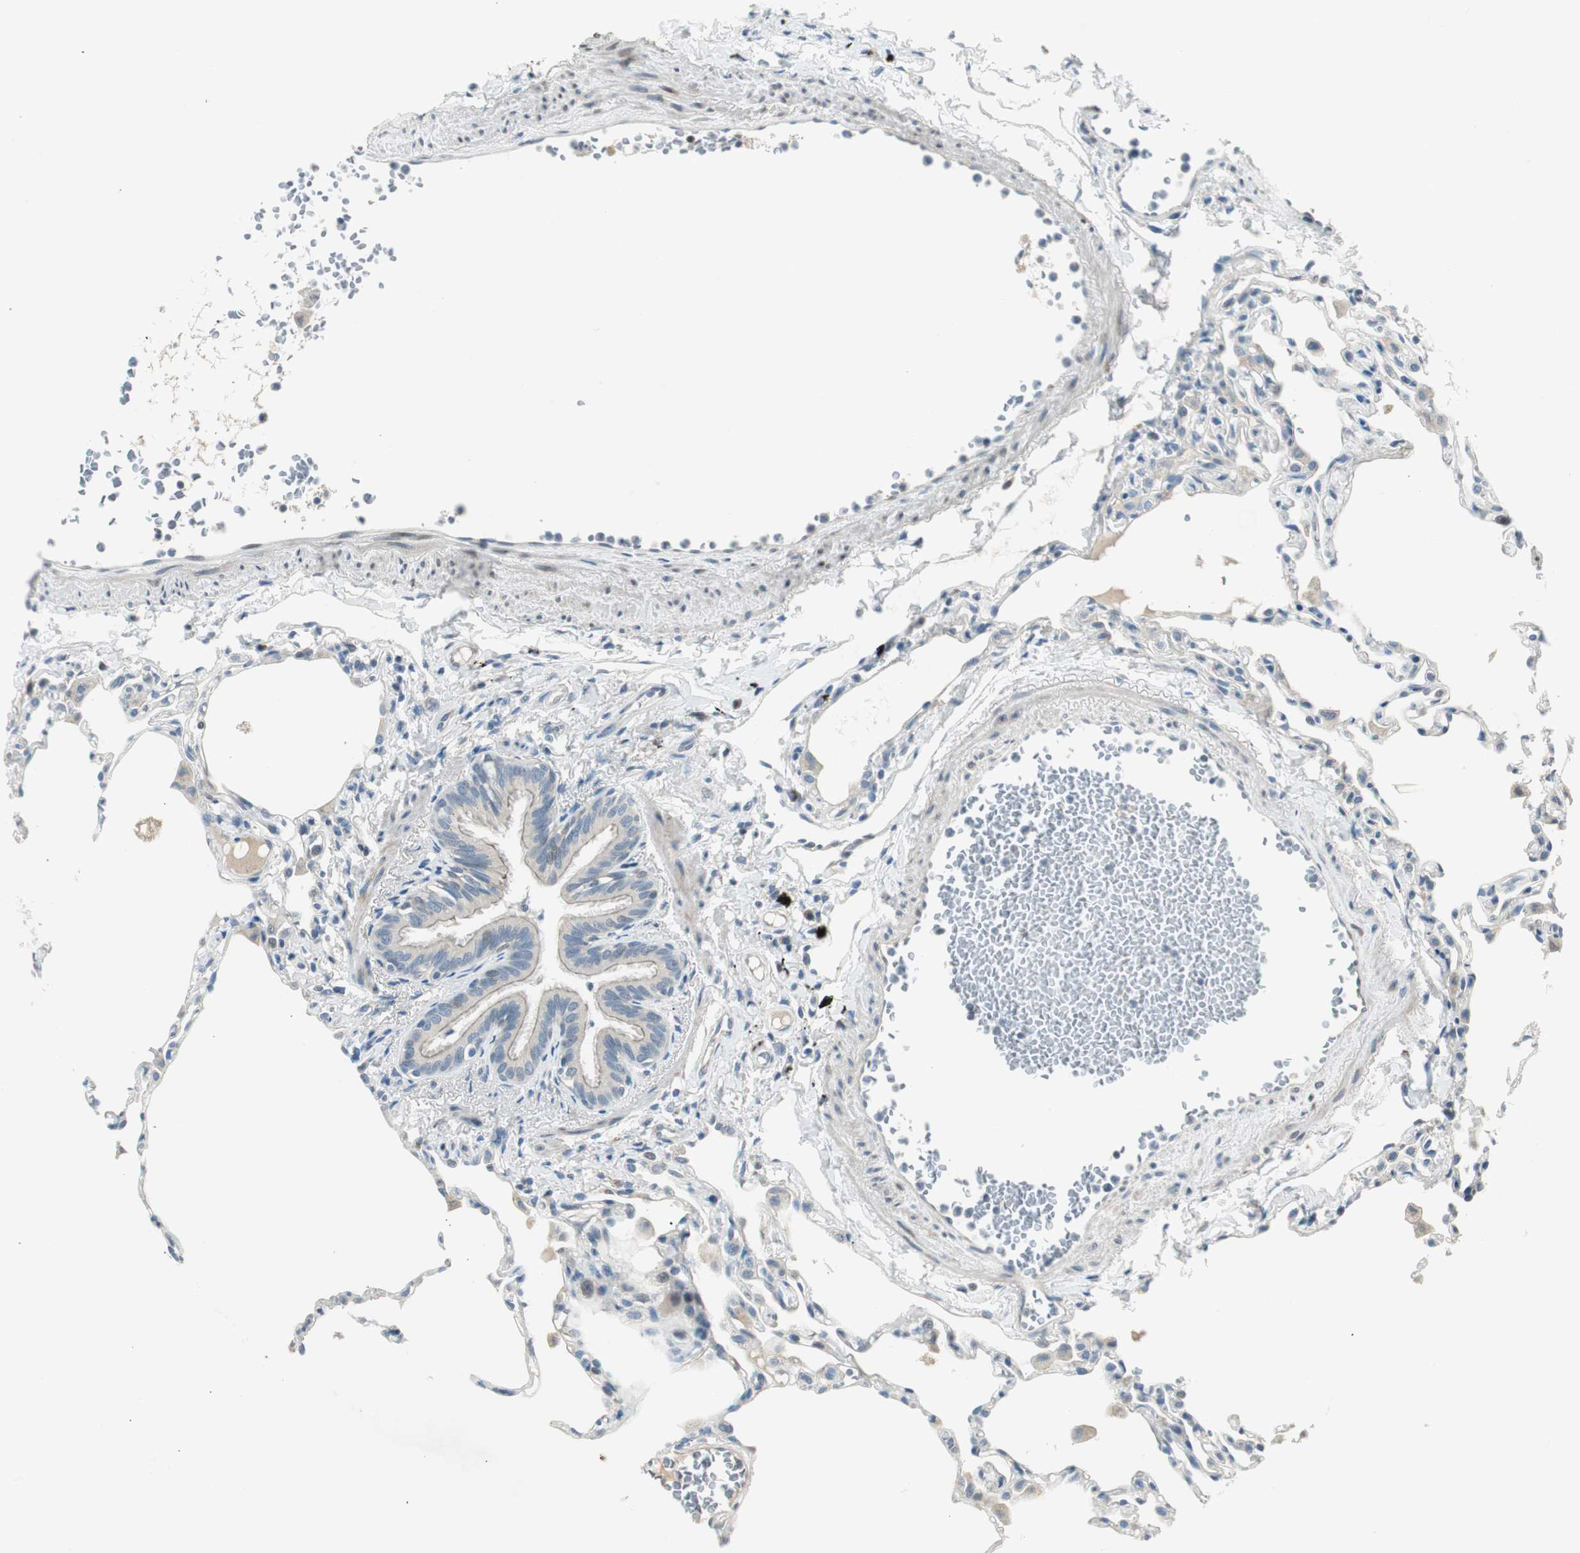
{"staining": {"intensity": "negative", "quantity": "none", "location": "none"}, "tissue": "lung", "cell_type": "Alveolar cells", "image_type": "normal", "snomed": [{"axis": "morphology", "description": "Normal tissue, NOS"}, {"axis": "topography", "description": "Lung"}], "caption": "Image shows no protein expression in alveolar cells of benign lung.", "gene": "PCDHB15", "patient": {"sex": "female", "age": 49}}